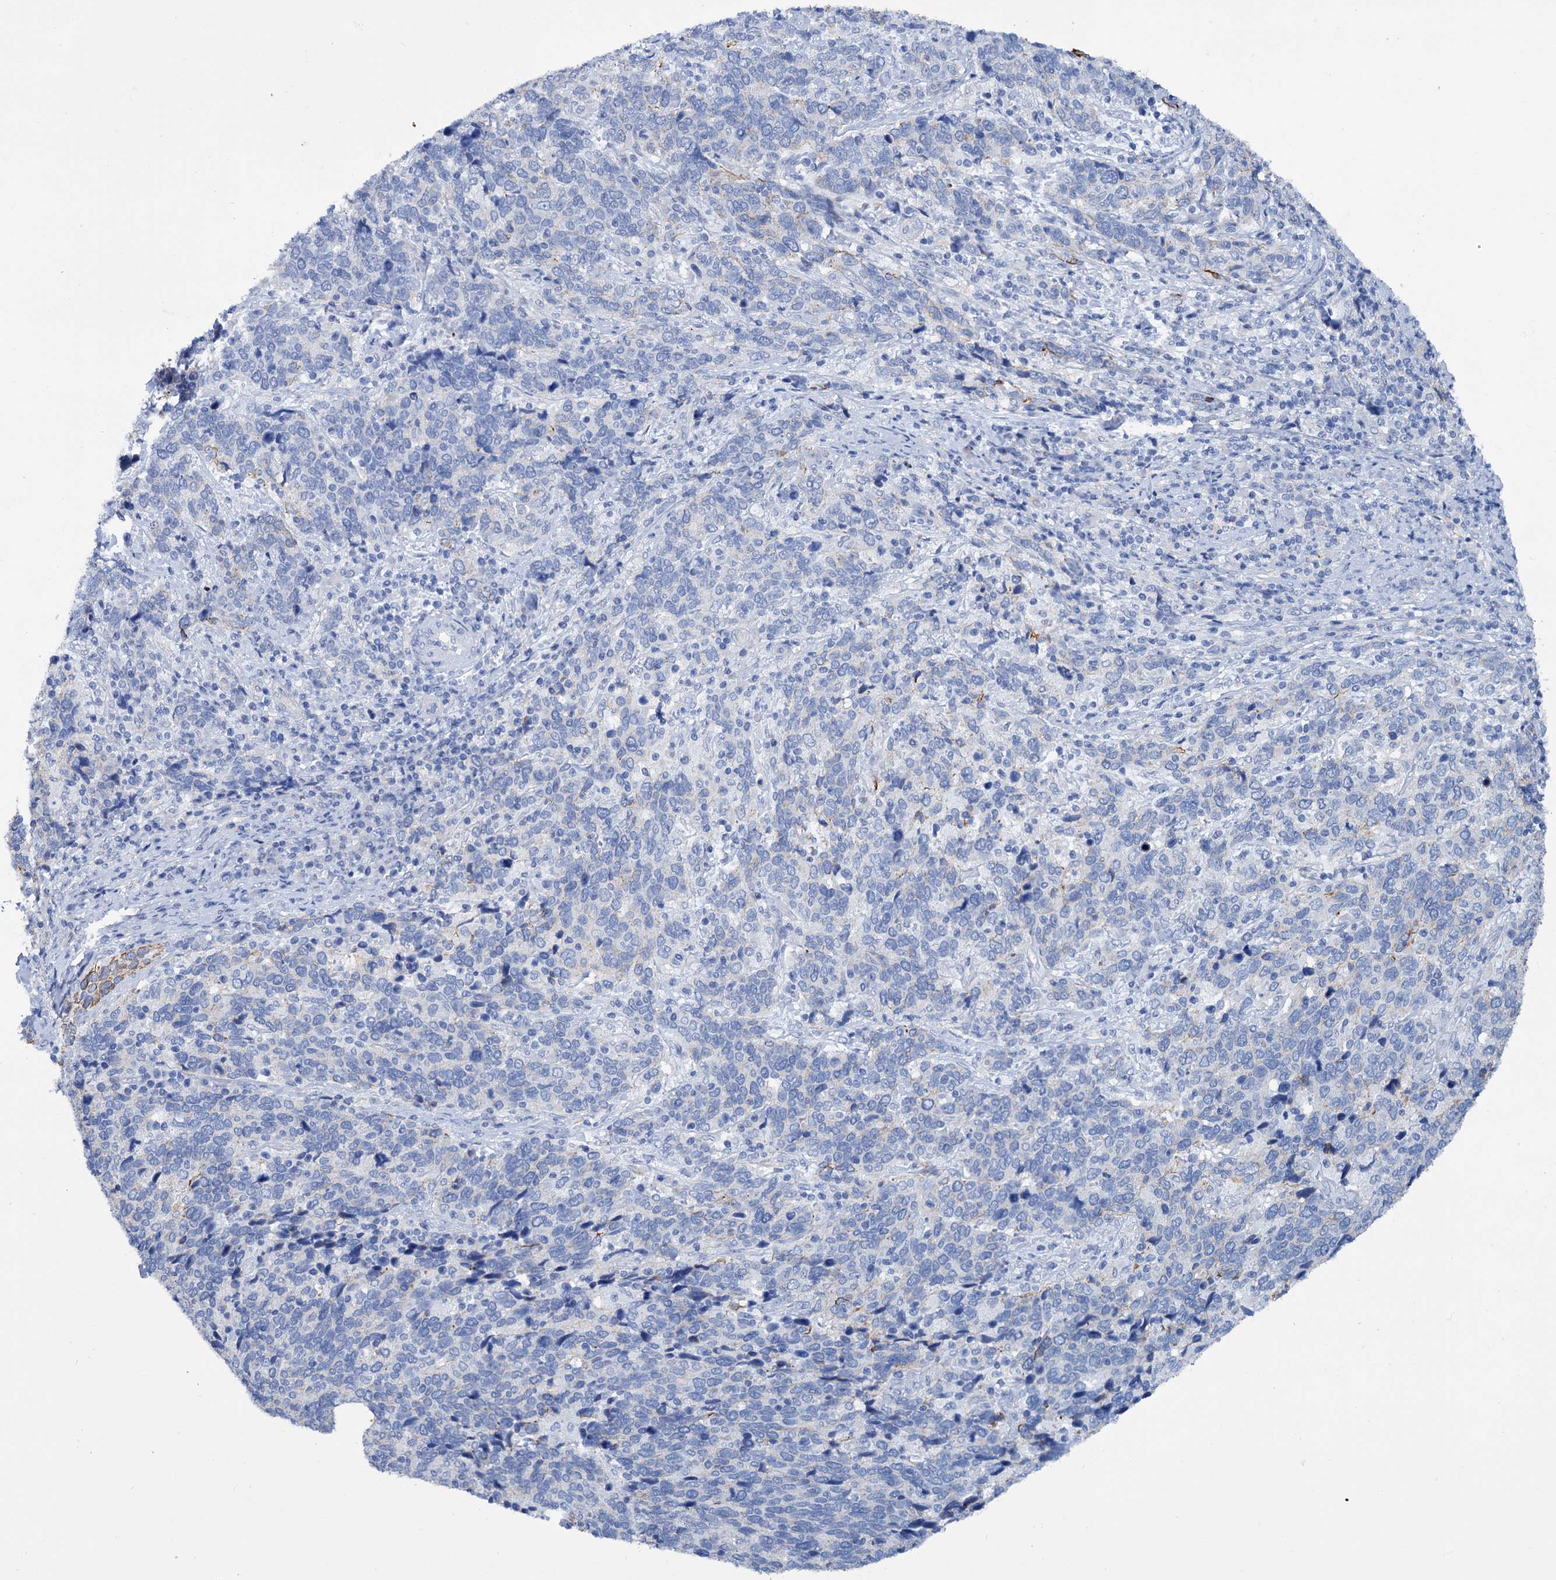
{"staining": {"intensity": "weak", "quantity": "<25%", "location": "cytoplasmic/membranous"}, "tissue": "cervical cancer", "cell_type": "Tumor cells", "image_type": "cancer", "snomed": [{"axis": "morphology", "description": "Squamous cell carcinoma, NOS"}, {"axis": "topography", "description": "Cervix"}], "caption": "DAB immunohistochemical staining of cervical cancer displays no significant expression in tumor cells. (Brightfield microscopy of DAB immunohistochemistry at high magnification).", "gene": "FAAP20", "patient": {"sex": "female", "age": 41}}